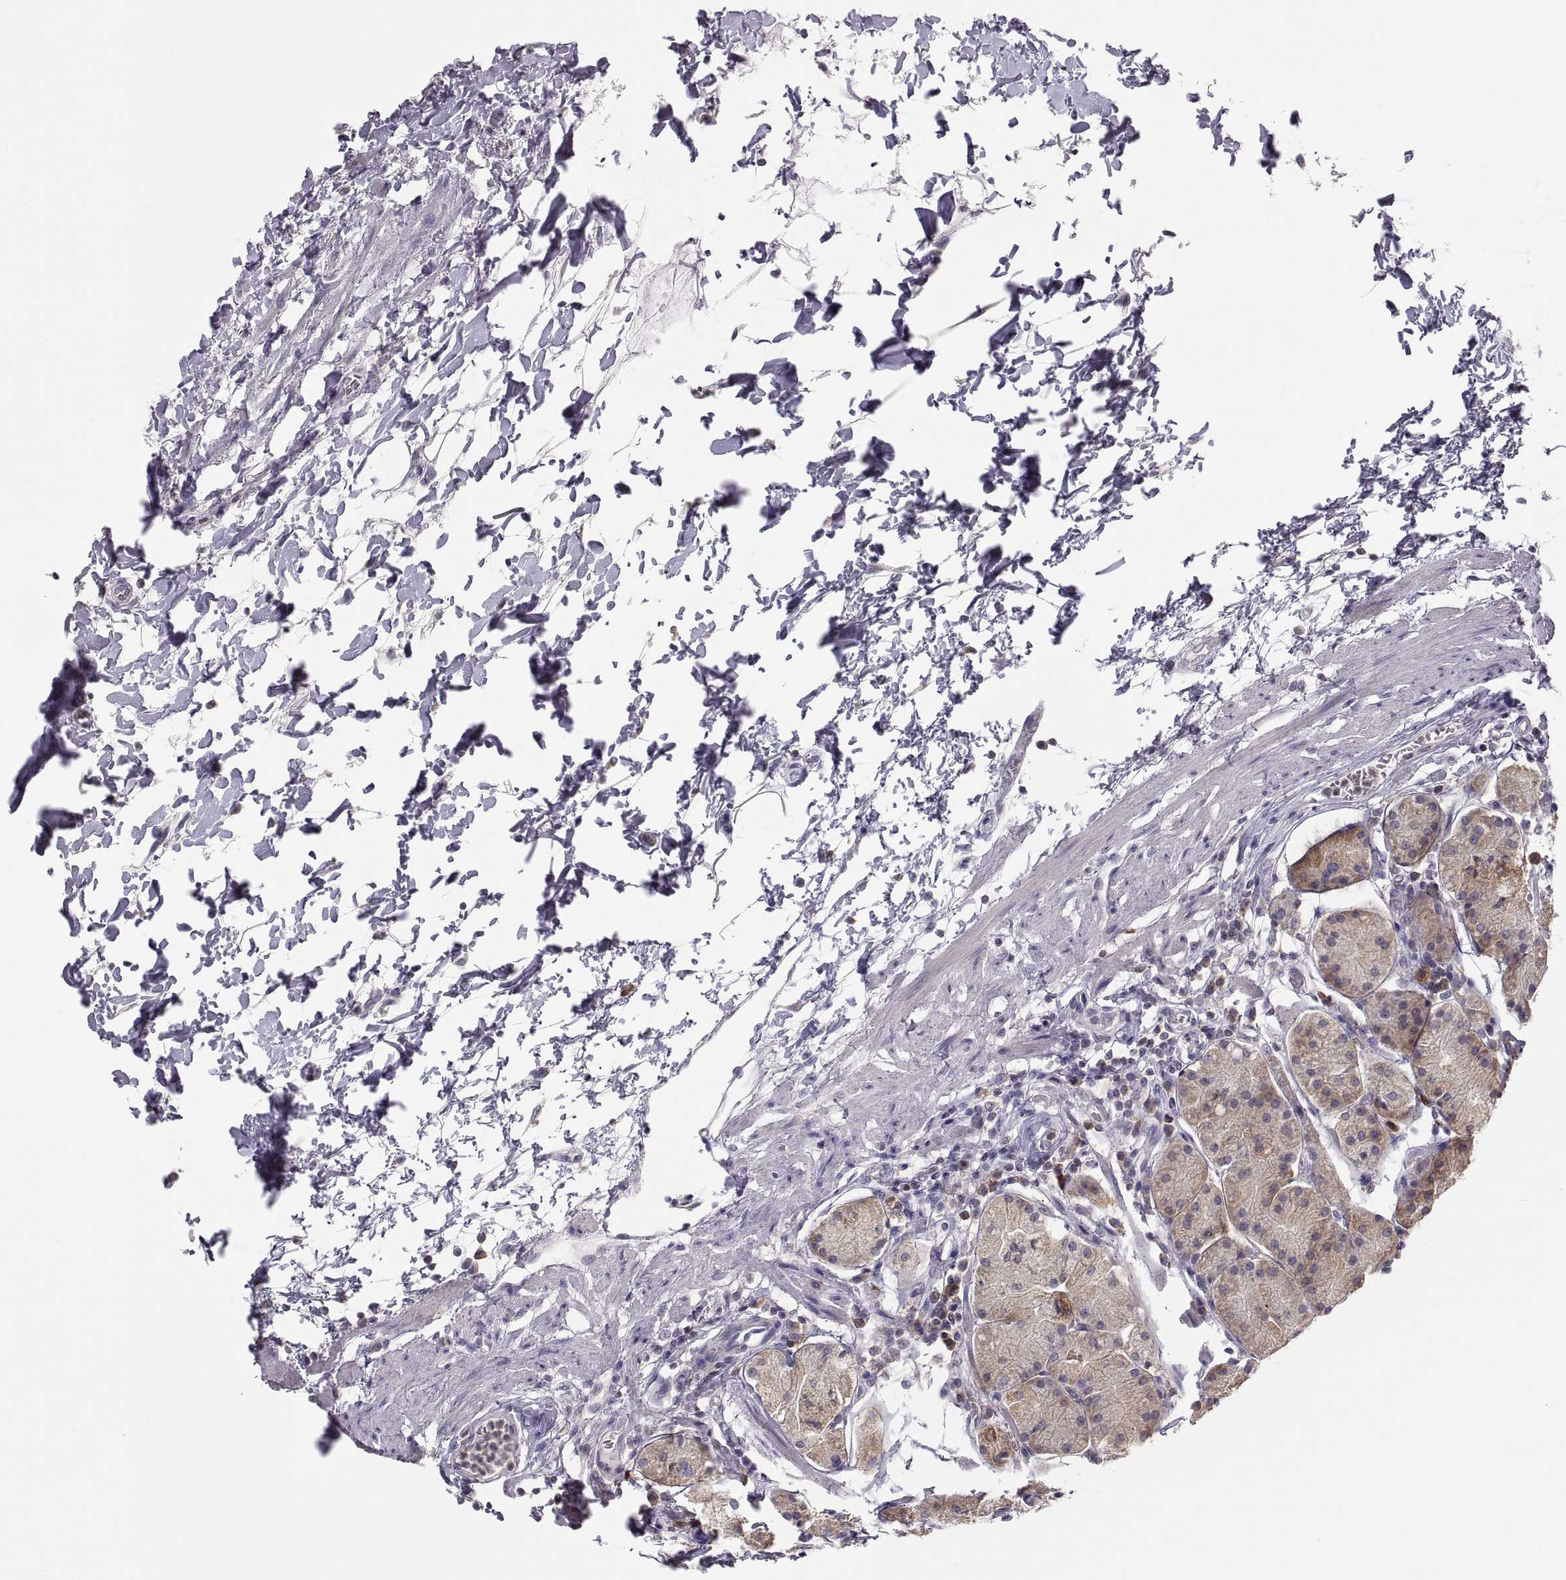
{"staining": {"intensity": "moderate", "quantity": "25%-75%", "location": "cytoplasmic/membranous"}, "tissue": "stomach", "cell_type": "Glandular cells", "image_type": "normal", "snomed": [{"axis": "morphology", "description": "Normal tissue, NOS"}, {"axis": "topography", "description": "Stomach"}], "caption": "Immunohistochemistry (DAB) staining of normal human stomach exhibits moderate cytoplasmic/membranous protein expression in about 25%-75% of glandular cells.", "gene": "ERO1A", "patient": {"sex": "male", "age": 54}}